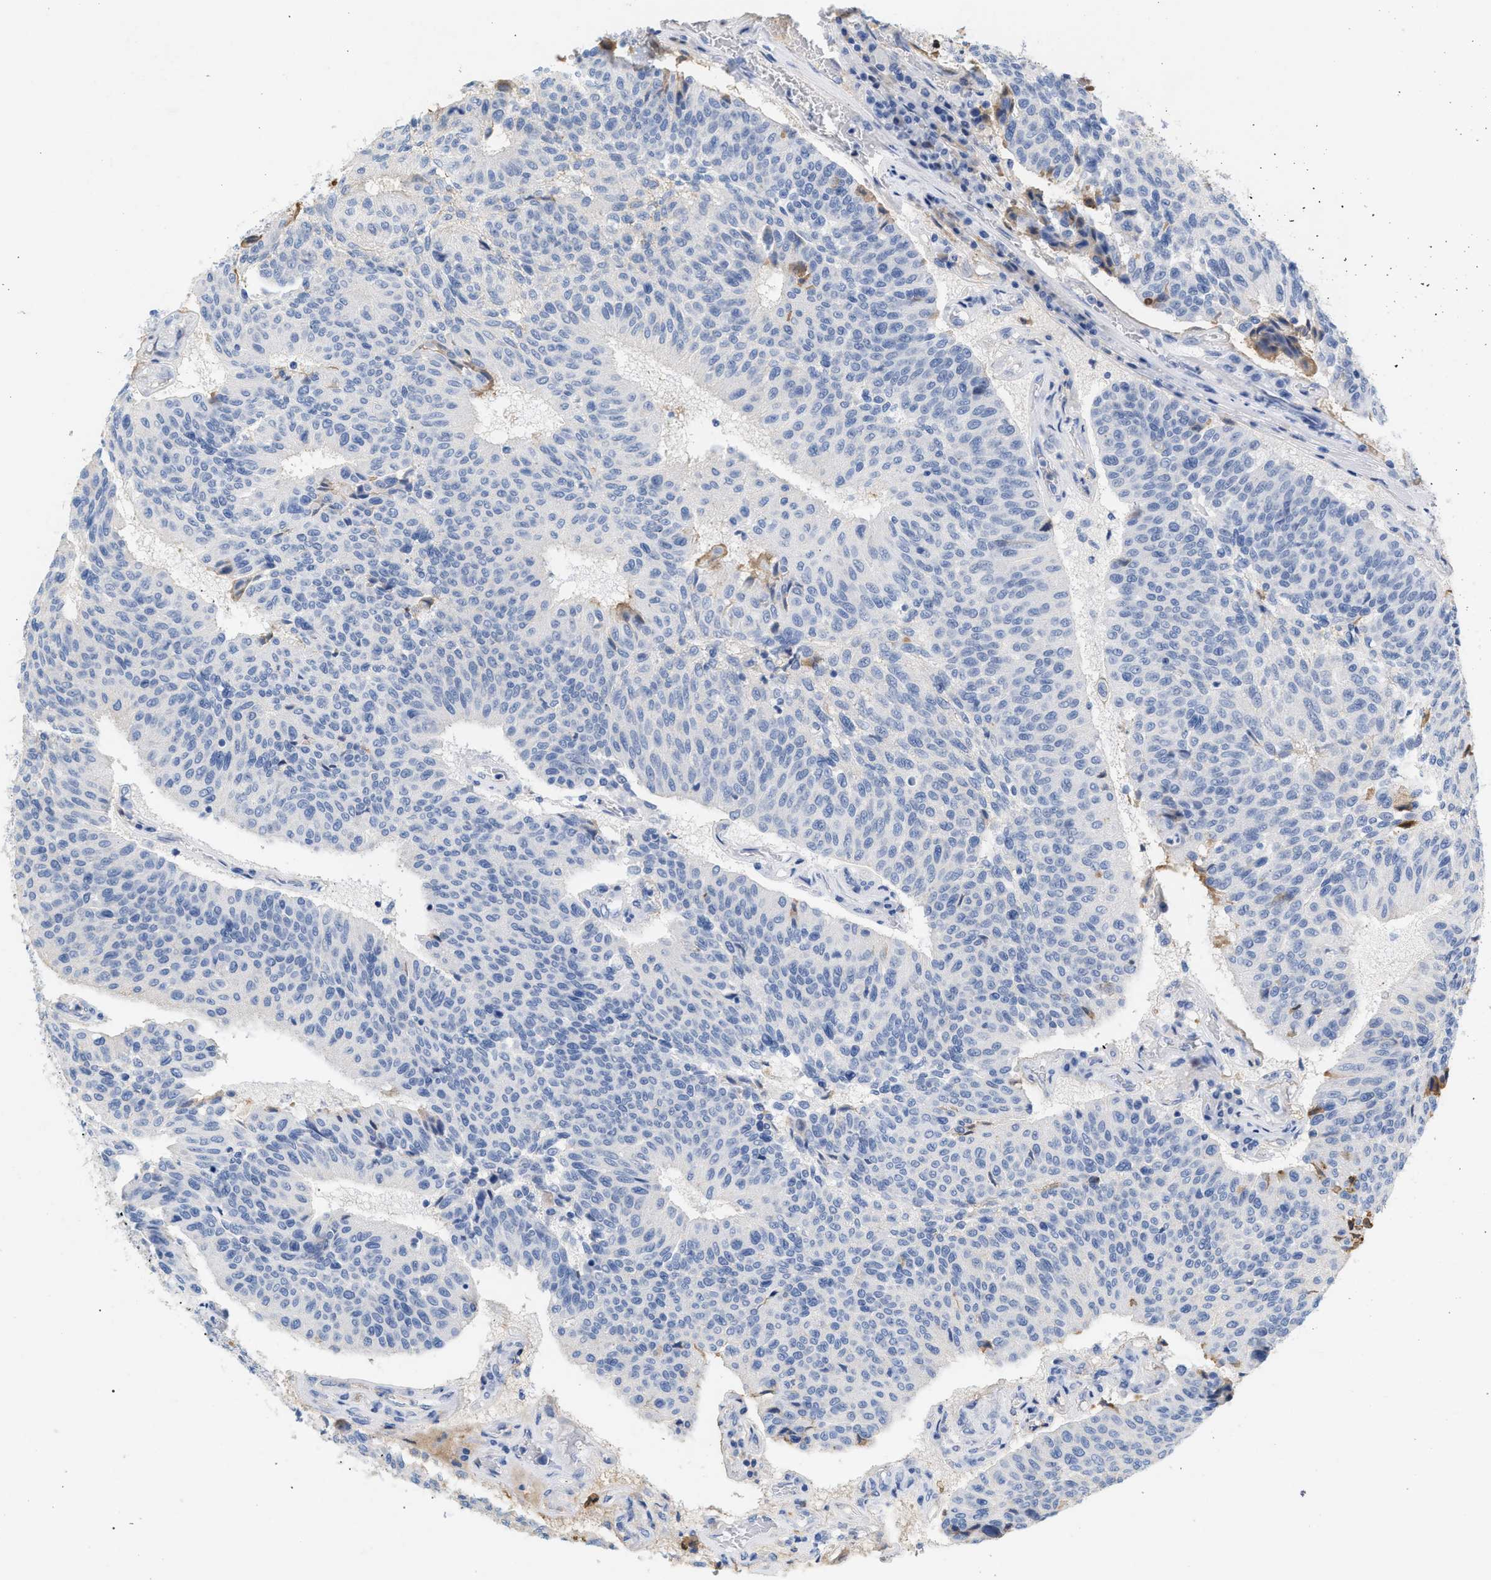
{"staining": {"intensity": "negative", "quantity": "none", "location": "none"}, "tissue": "urothelial cancer", "cell_type": "Tumor cells", "image_type": "cancer", "snomed": [{"axis": "morphology", "description": "Urothelial carcinoma, High grade"}, {"axis": "topography", "description": "Urinary bladder"}], "caption": "There is no significant positivity in tumor cells of urothelial carcinoma (high-grade).", "gene": "APOH", "patient": {"sex": "male", "age": 66}}